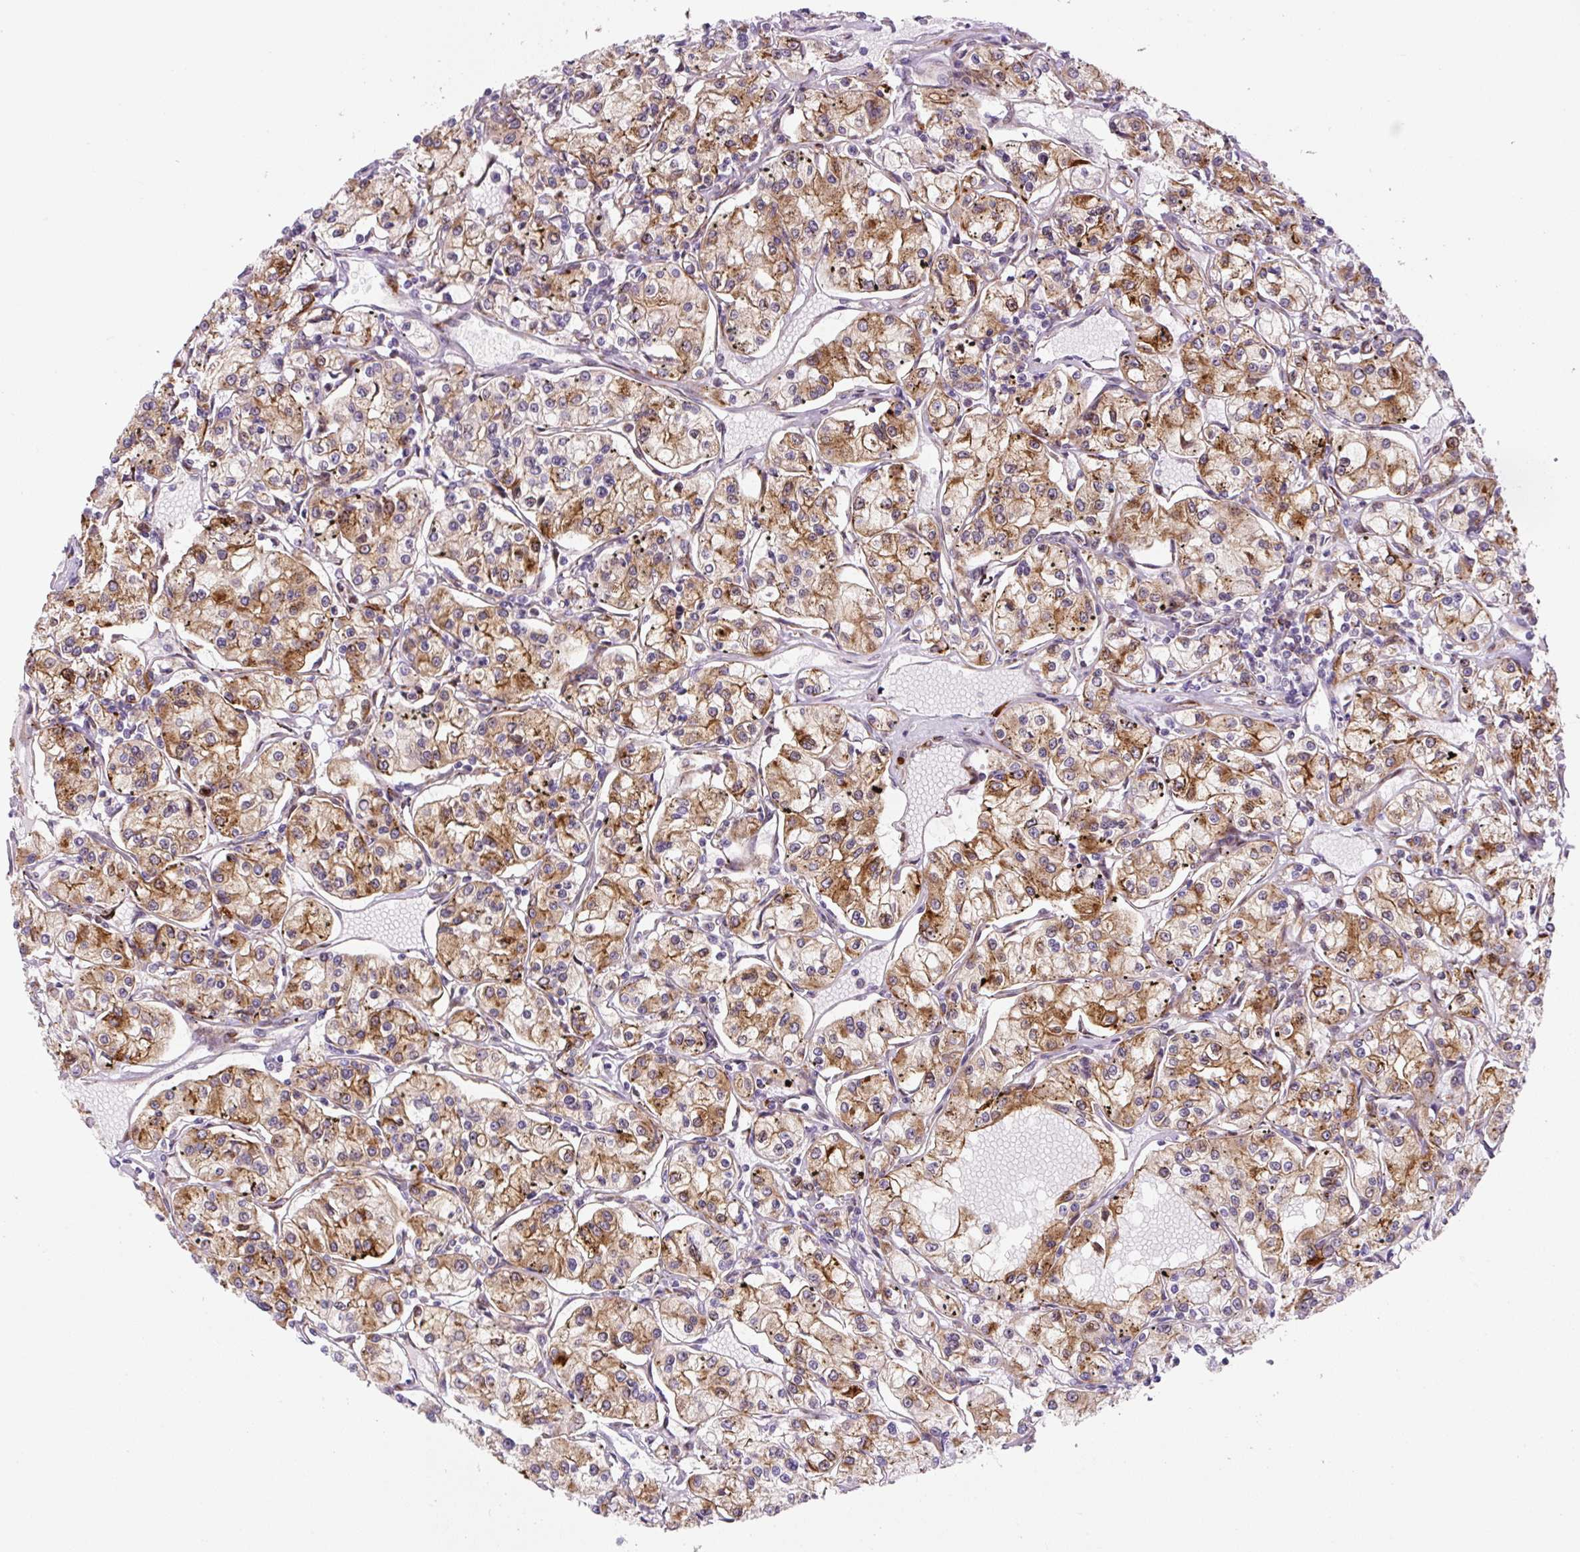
{"staining": {"intensity": "moderate", "quantity": ">75%", "location": "cytoplasmic/membranous"}, "tissue": "renal cancer", "cell_type": "Tumor cells", "image_type": "cancer", "snomed": [{"axis": "morphology", "description": "Adenocarcinoma, NOS"}, {"axis": "topography", "description": "Kidney"}], "caption": "This image shows immunohistochemistry (IHC) staining of adenocarcinoma (renal), with medium moderate cytoplasmic/membranous positivity in about >75% of tumor cells.", "gene": "DISP3", "patient": {"sex": "female", "age": 59}}